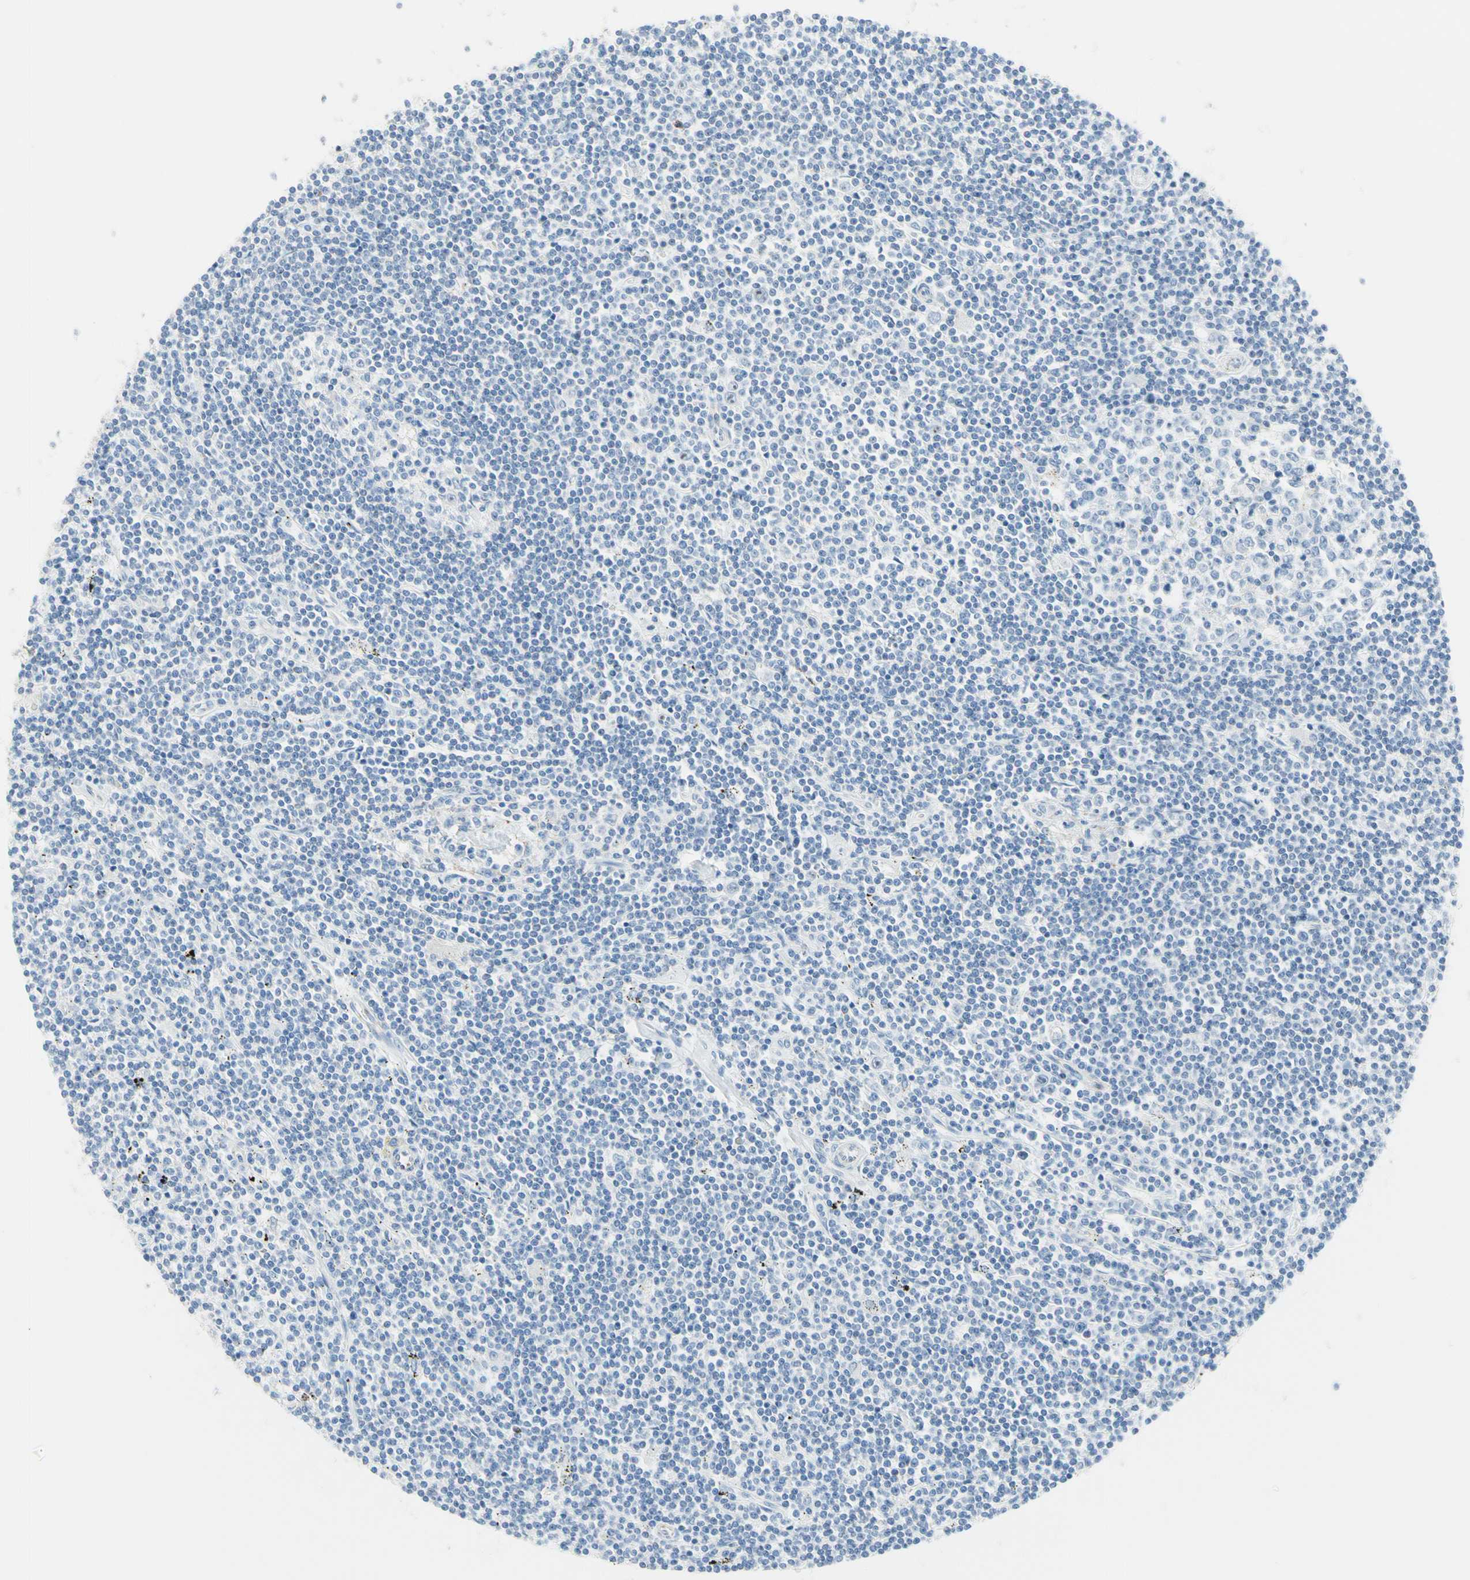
{"staining": {"intensity": "negative", "quantity": "none", "location": "none"}, "tissue": "lymphoma", "cell_type": "Tumor cells", "image_type": "cancer", "snomed": [{"axis": "morphology", "description": "Malignant lymphoma, non-Hodgkin's type, Low grade"}, {"axis": "topography", "description": "Spleen"}], "caption": "There is no significant positivity in tumor cells of low-grade malignant lymphoma, non-Hodgkin's type.", "gene": "CYSLTR1", "patient": {"sex": "male", "age": 76}}